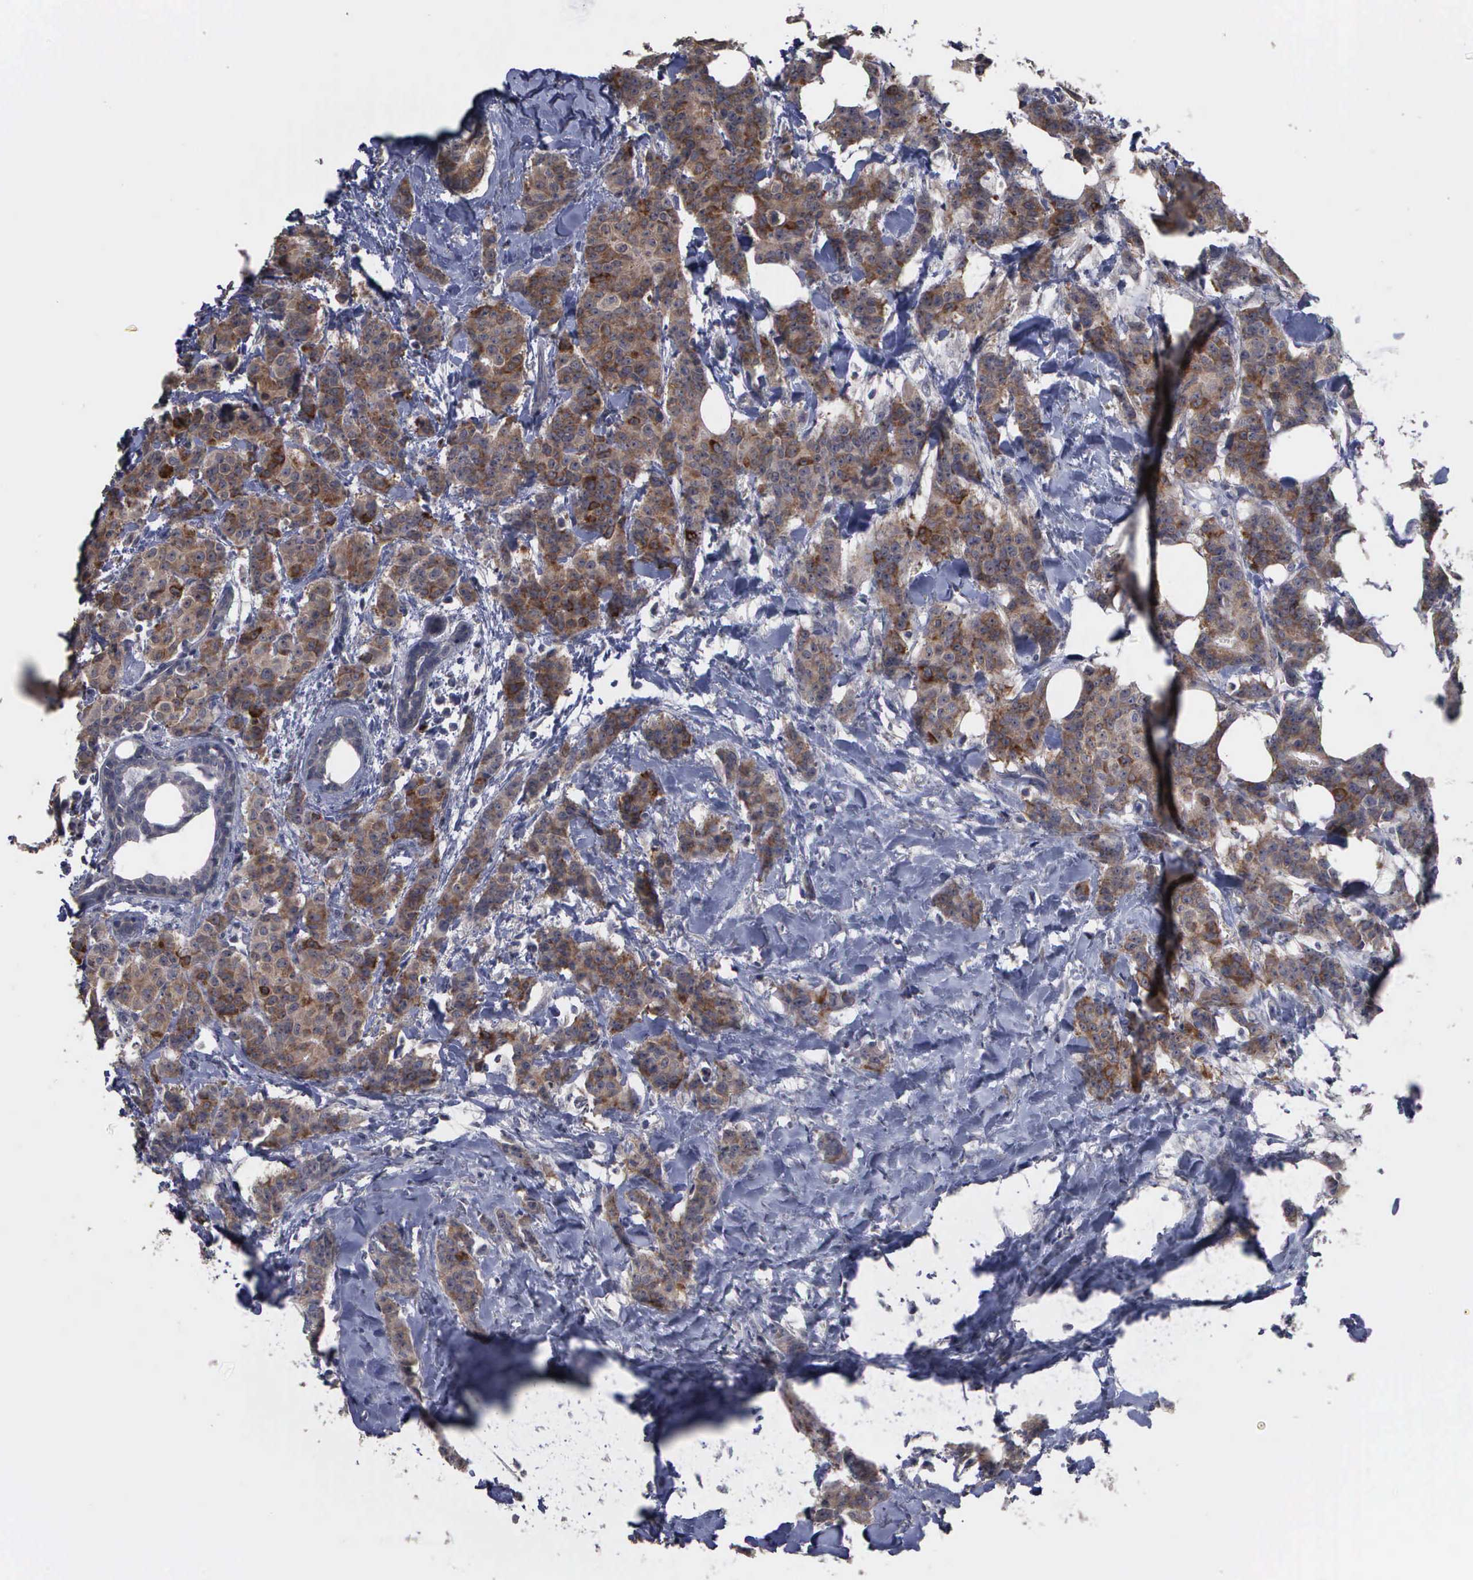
{"staining": {"intensity": "moderate", "quantity": ">75%", "location": "cytoplasmic/membranous"}, "tissue": "breast cancer", "cell_type": "Tumor cells", "image_type": "cancer", "snomed": [{"axis": "morphology", "description": "Duct carcinoma"}, {"axis": "topography", "description": "Breast"}], "caption": "Immunohistochemical staining of infiltrating ductal carcinoma (breast) demonstrates medium levels of moderate cytoplasmic/membranous protein staining in about >75% of tumor cells.", "gene": "CRKL", "patient": {"sex": "female", "age": 40}}